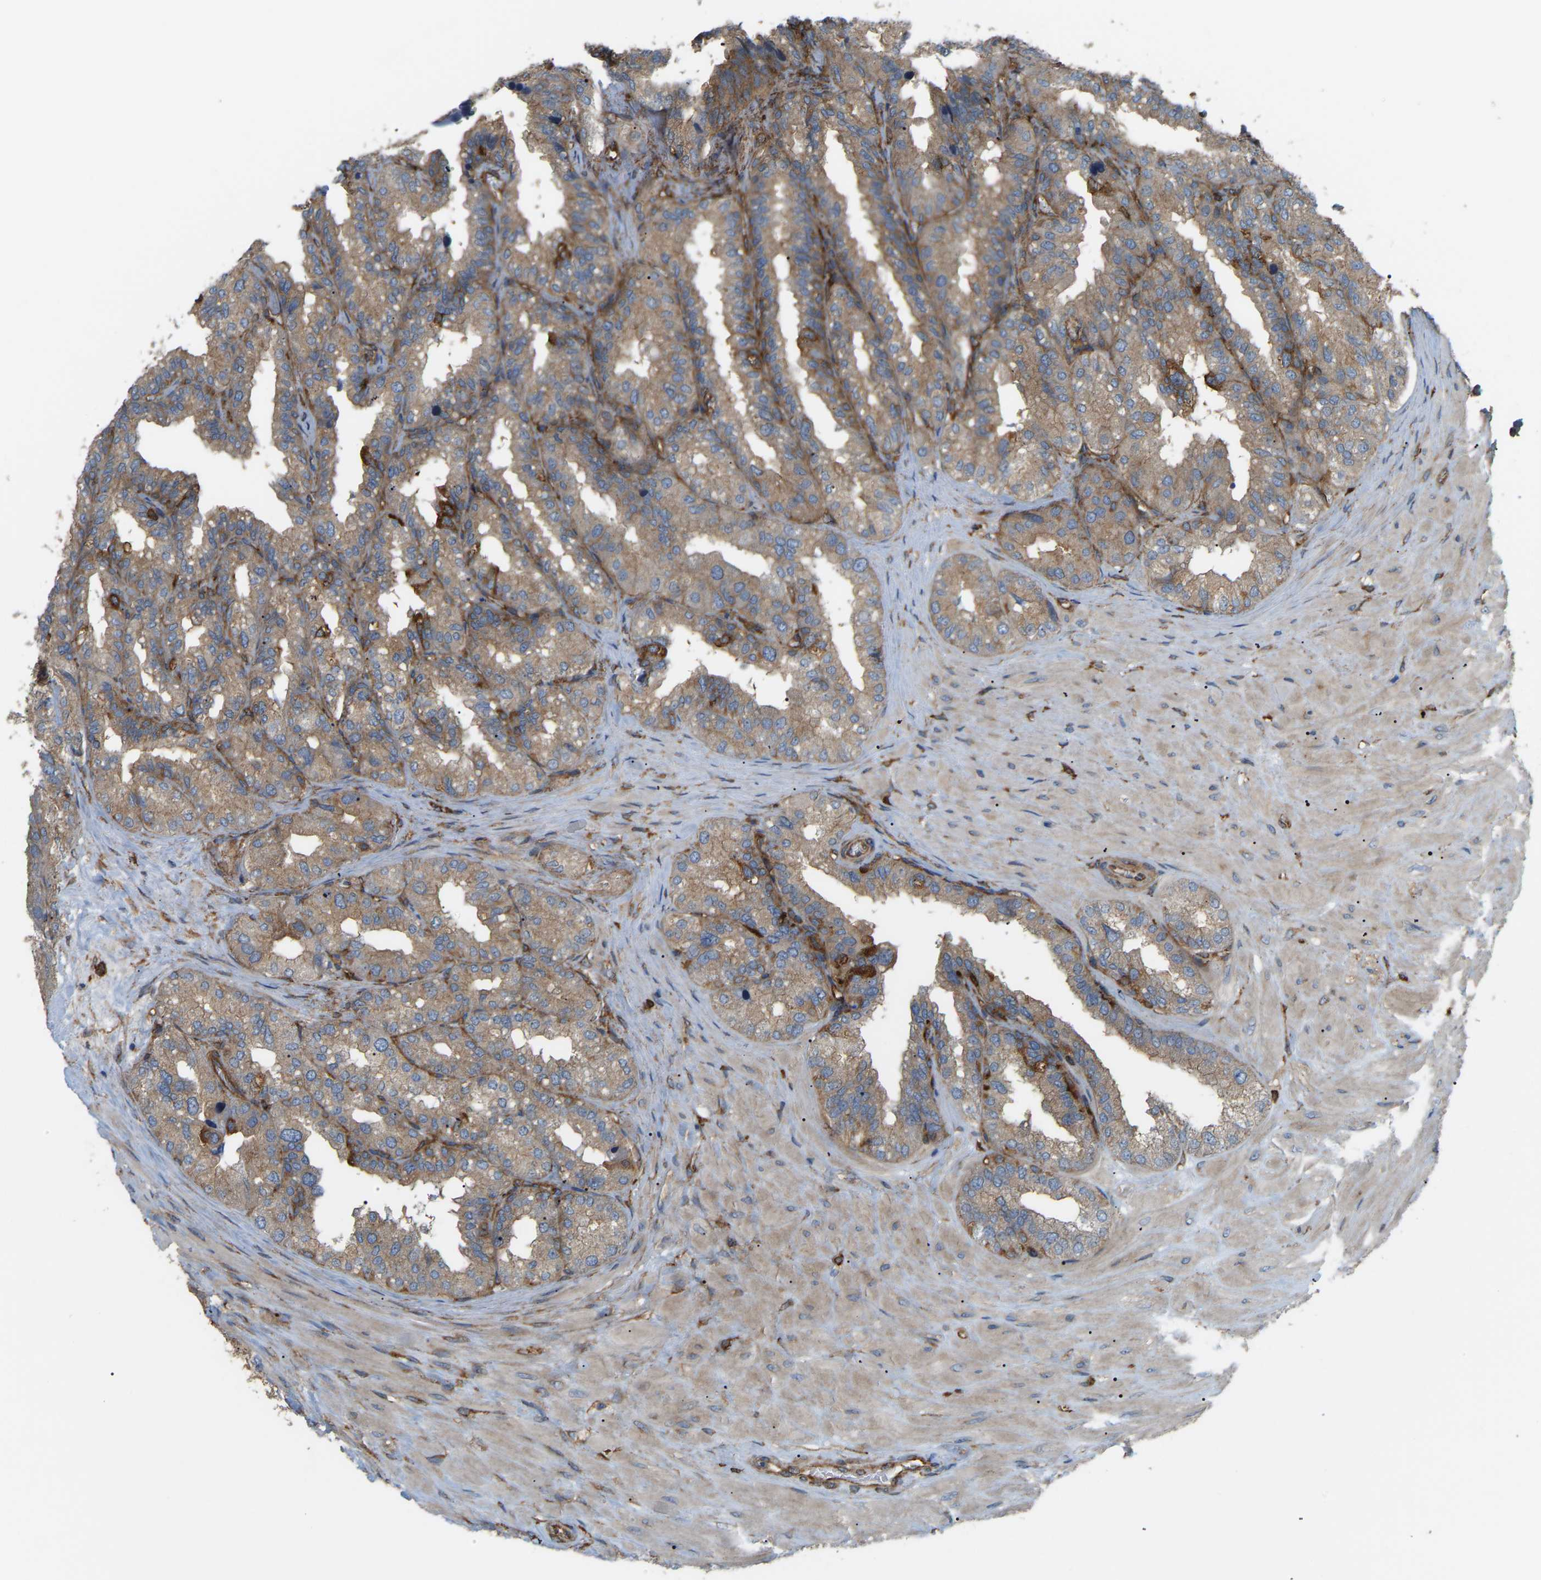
{"staining": {"intensity": "moderate", "quantity": "25%-75%", "location": "cytoplasmic/membranous"}, "tissue": "seminal vesicle", "cell_type": "Glandular cells", "image_type": "normal", "snomed": [{"axis": "morphology", "description": "Normal tissue, NOS"}, {"axis": "topography", "description": "Prostate"}, {"axis": "topography", "description": "Seminal veicle"}], "caption": "A brown stain labels moderate cytoplasmic/membranous staining of a protein in glandular cells of benign seminal vesicle.", "gene": "PICALM", "patient": {"sex": "male", "age": 51}}